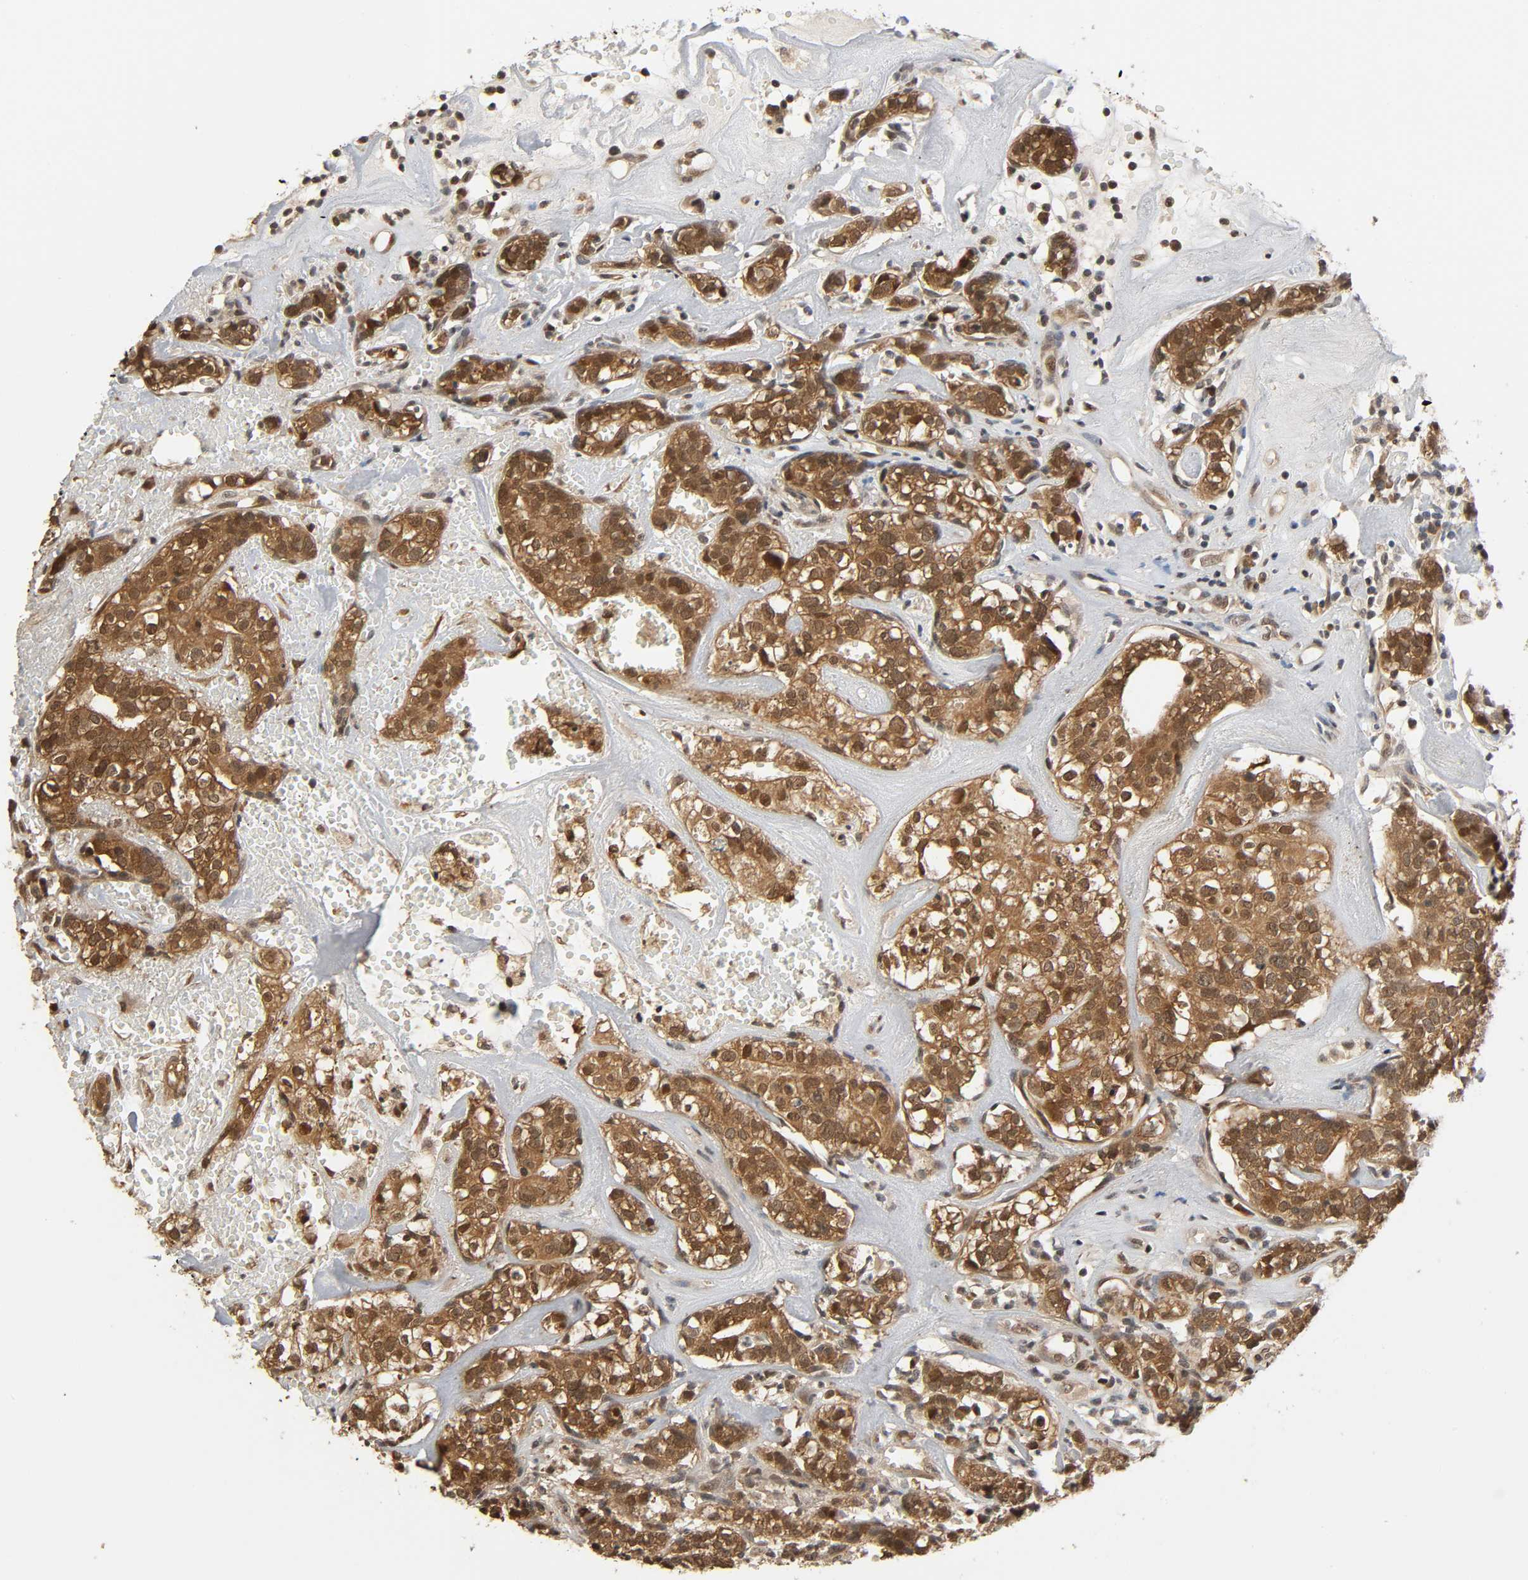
{"staining": {"intensity": "moderate", "quantity": ">75%", "location": "cytoplasmic/membranous,nuclear"}, "tissue": "head and neck cancer", "cell_type": "Tumor cells", "image_type": "cancer", "snomed": [{"axis": "morphology", "description": "Adenocarcinoma, NOS"}, {"axis": "topography", "description": "Salivary gland"}, {"axis": "topography", "description": "Head-Neck"}], "caption": "Protein expression analysis of human head and neck cancer (adenocarcinoma) reveals moderate cytoplasmic/membranous and nuclear positivity in approximately >75% of tumor cells.", "gene": "NEDD8", "patient": {"sex": "female", "age": 65}}